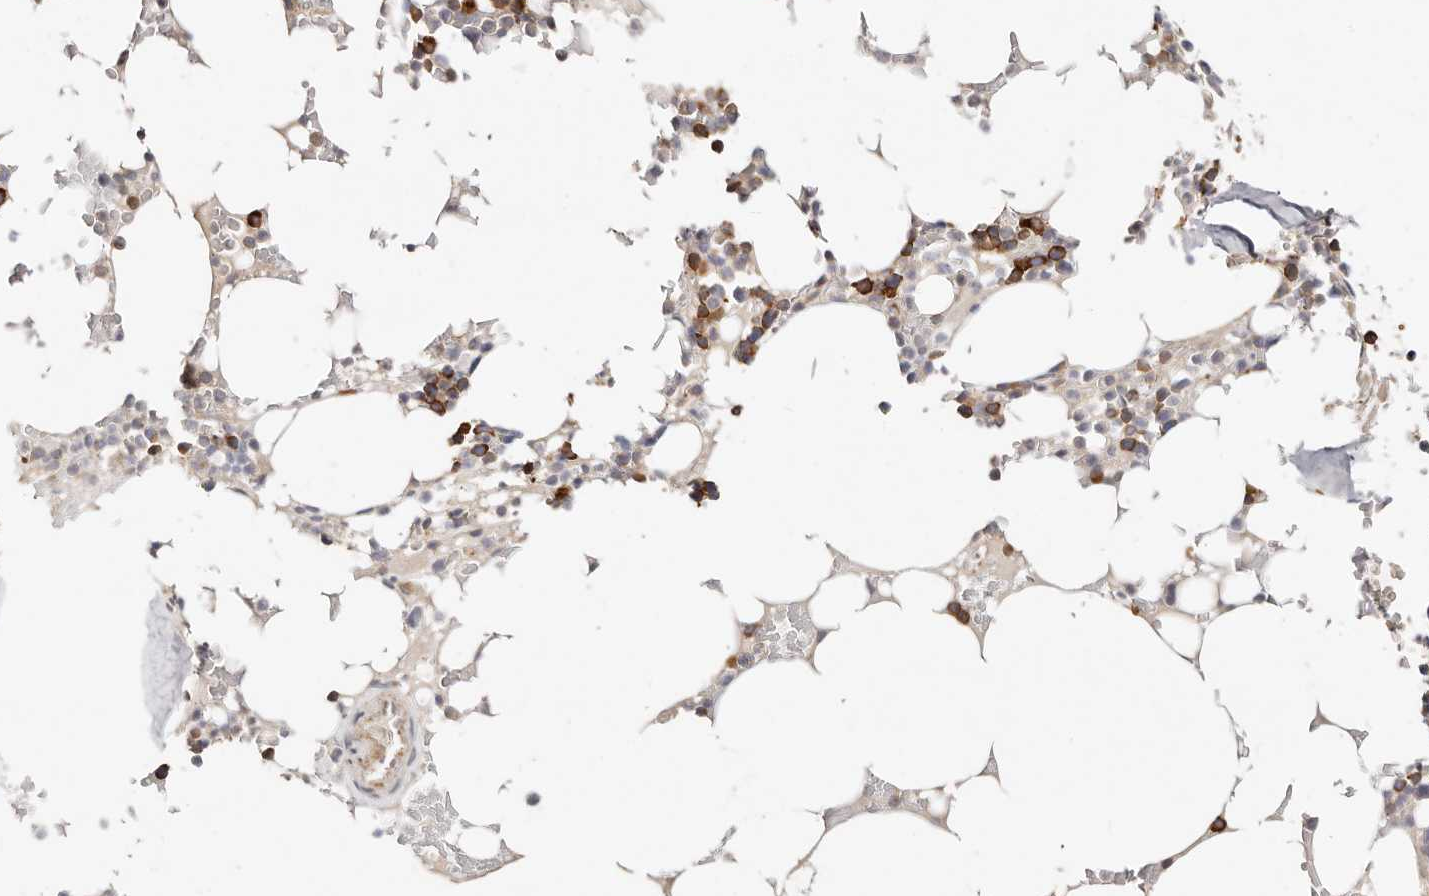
{"staining": {"intensity": "strong", "quantity": "25%-75%", "location": "cytoplasmic/membranous"}, "tissue": "bone marrow", "cell_type": "Hematopoietic cells", "image_type": "normal", "snomed": [{"axis": "morphology", "description": "Normal tissue, NOS"}, {"axis": "topography", "description": "Bone marrow"}], "caption": "DAB (3,3'-diaminobenzidine) immunohistochemical staining of normal bone marrow displays strong cytoplasmic/membranous protein staining in about 25%-75% of hematopoietic cells. Using DAB (brown) and hematoxylin (blue) stains, captured at high magnification using brightfield microscopy.", "gene": "GNA13", "patient": {"sex": "male", "age": 58}}